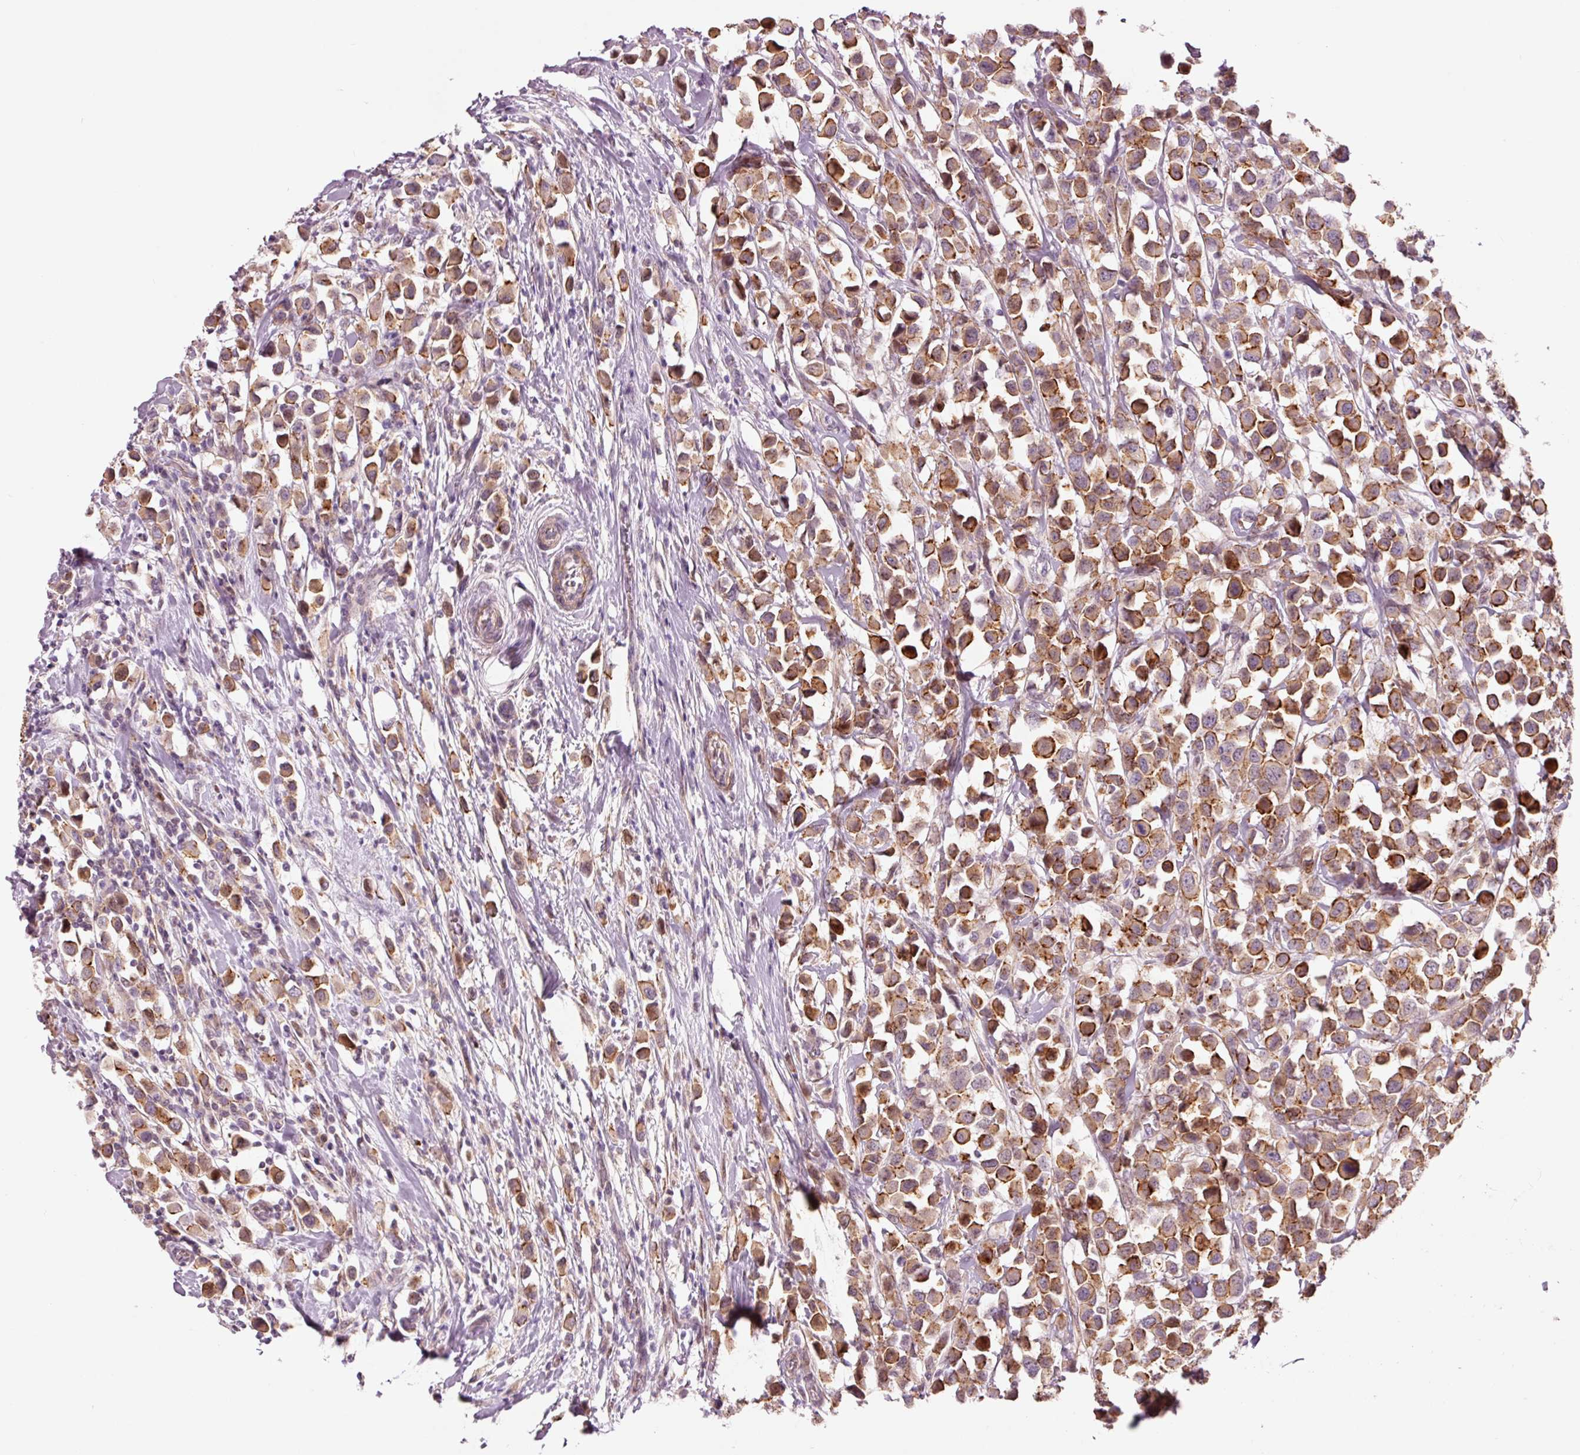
{"staining": {"intensity": "moderate", "quantity": ">75%", "location": "cytoplasmic/membranous"}, "tissue": "breast cancer", "cell_type": "Tumor cells", "image_type": "cancer", "snomed": [{"axis": "morphology", "description": "Duct carcinoma"}, {"axis": "topography", "description": "Breast"}], "caption": "This image shows immunohistochemistry (IHC) staining of breast infiltrating ductal carcinoma, with medium moderate cytoplasmic/membranous positivity in approximately >75% of tumor cells.", "gene": "DAPP1", "patient": {"sex": "female", "age": 61}}